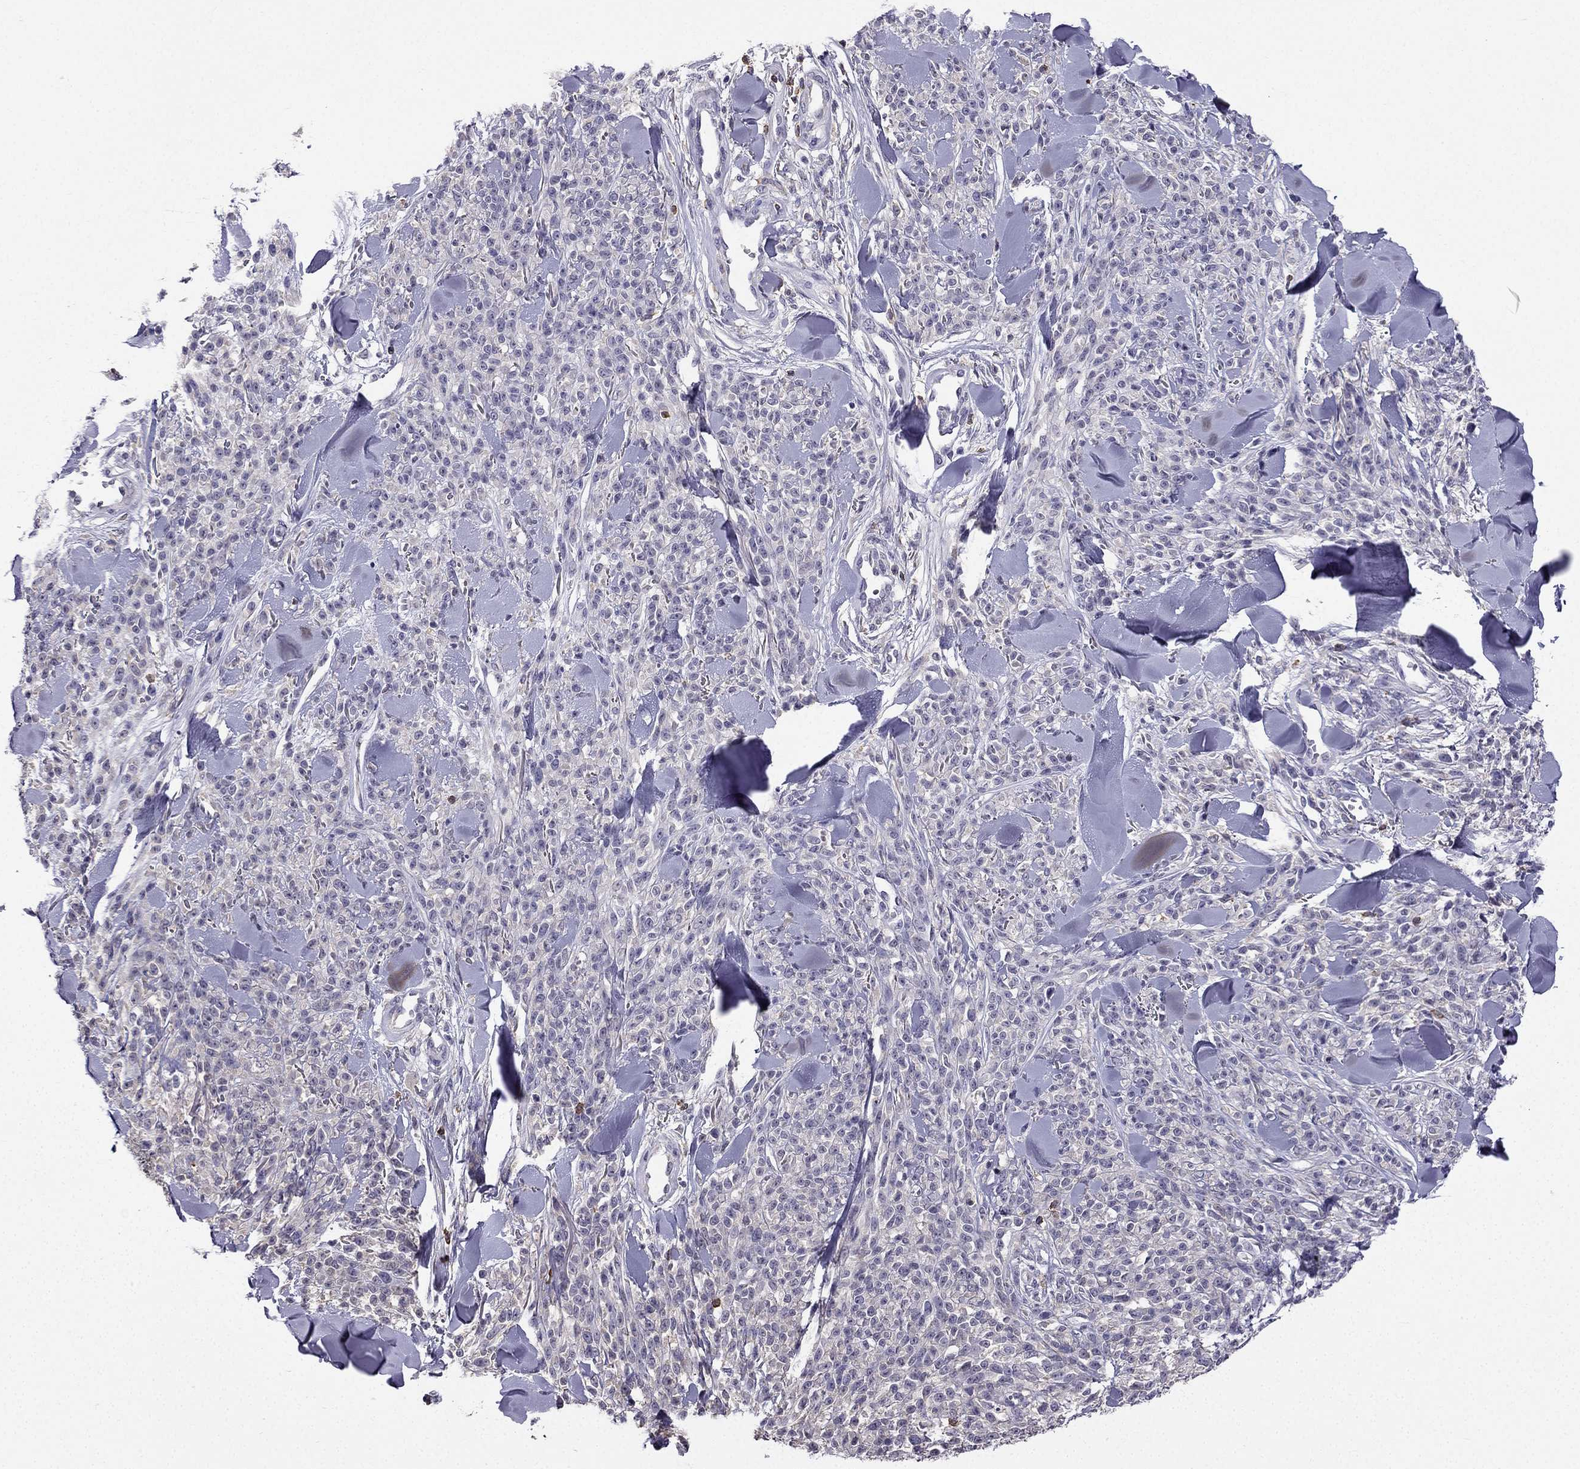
{"staining": {"intensity": "negative", "quantity": "none", "location": "none"}, "tissue": "melanoma", "cell_type": "Tumor cells", "image_type": "cancer", "snomed": [{"axis": "morphology", "description": "Malignant melanoma, NOS"}, {"axis": "topography", "description": "Skin"}, {"axis": "topography", "description": "Skin of trunk"}], "caption": "IHC photomicrograph of neoplastic tissue: malignant melanoma stained with DAB exhibits no significant protein positivity in tumor cells.", "gene": "CCK", "patient": {"sex": "male", "age": 74}}